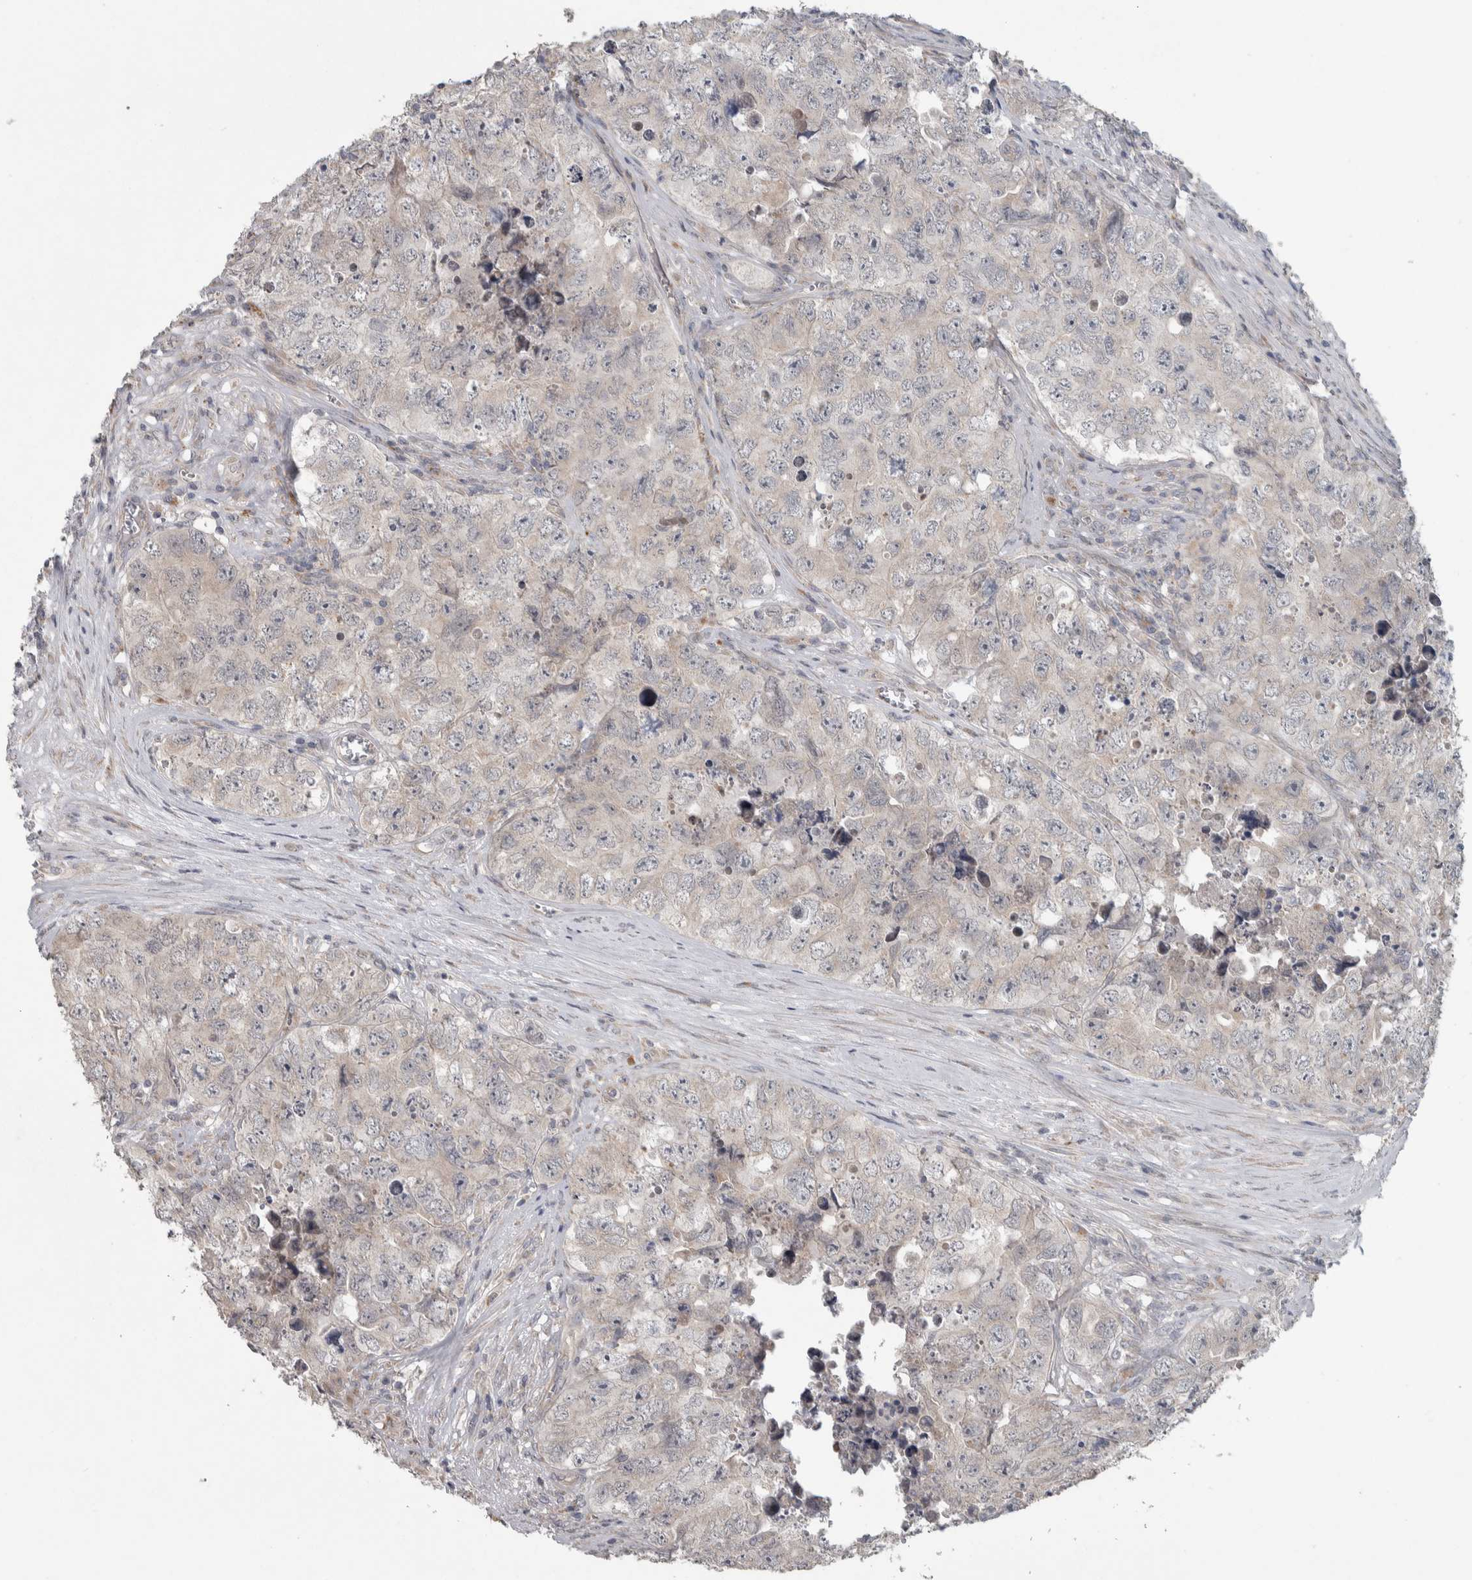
{"staining": {"intensity": "negative", "quantity": "none", "location": "none"}, "tissue": "testis cancer", "cell_type": "Tumor cells", "image_type": "cancer", "snomed": [{"axis": "morphology", "description": "Seminoma, NOS"}, {"axis": "morphology", "description": "Carcinoma, Embryonal, NOS"}, {"axis": "topography", "description": "Testis"}], "caption": "Tumor cells show no significant staining in testis cancer (embryonal carcinoma).", "gene": "SRP68", "patient": {"sex": "male", "age": 43}}